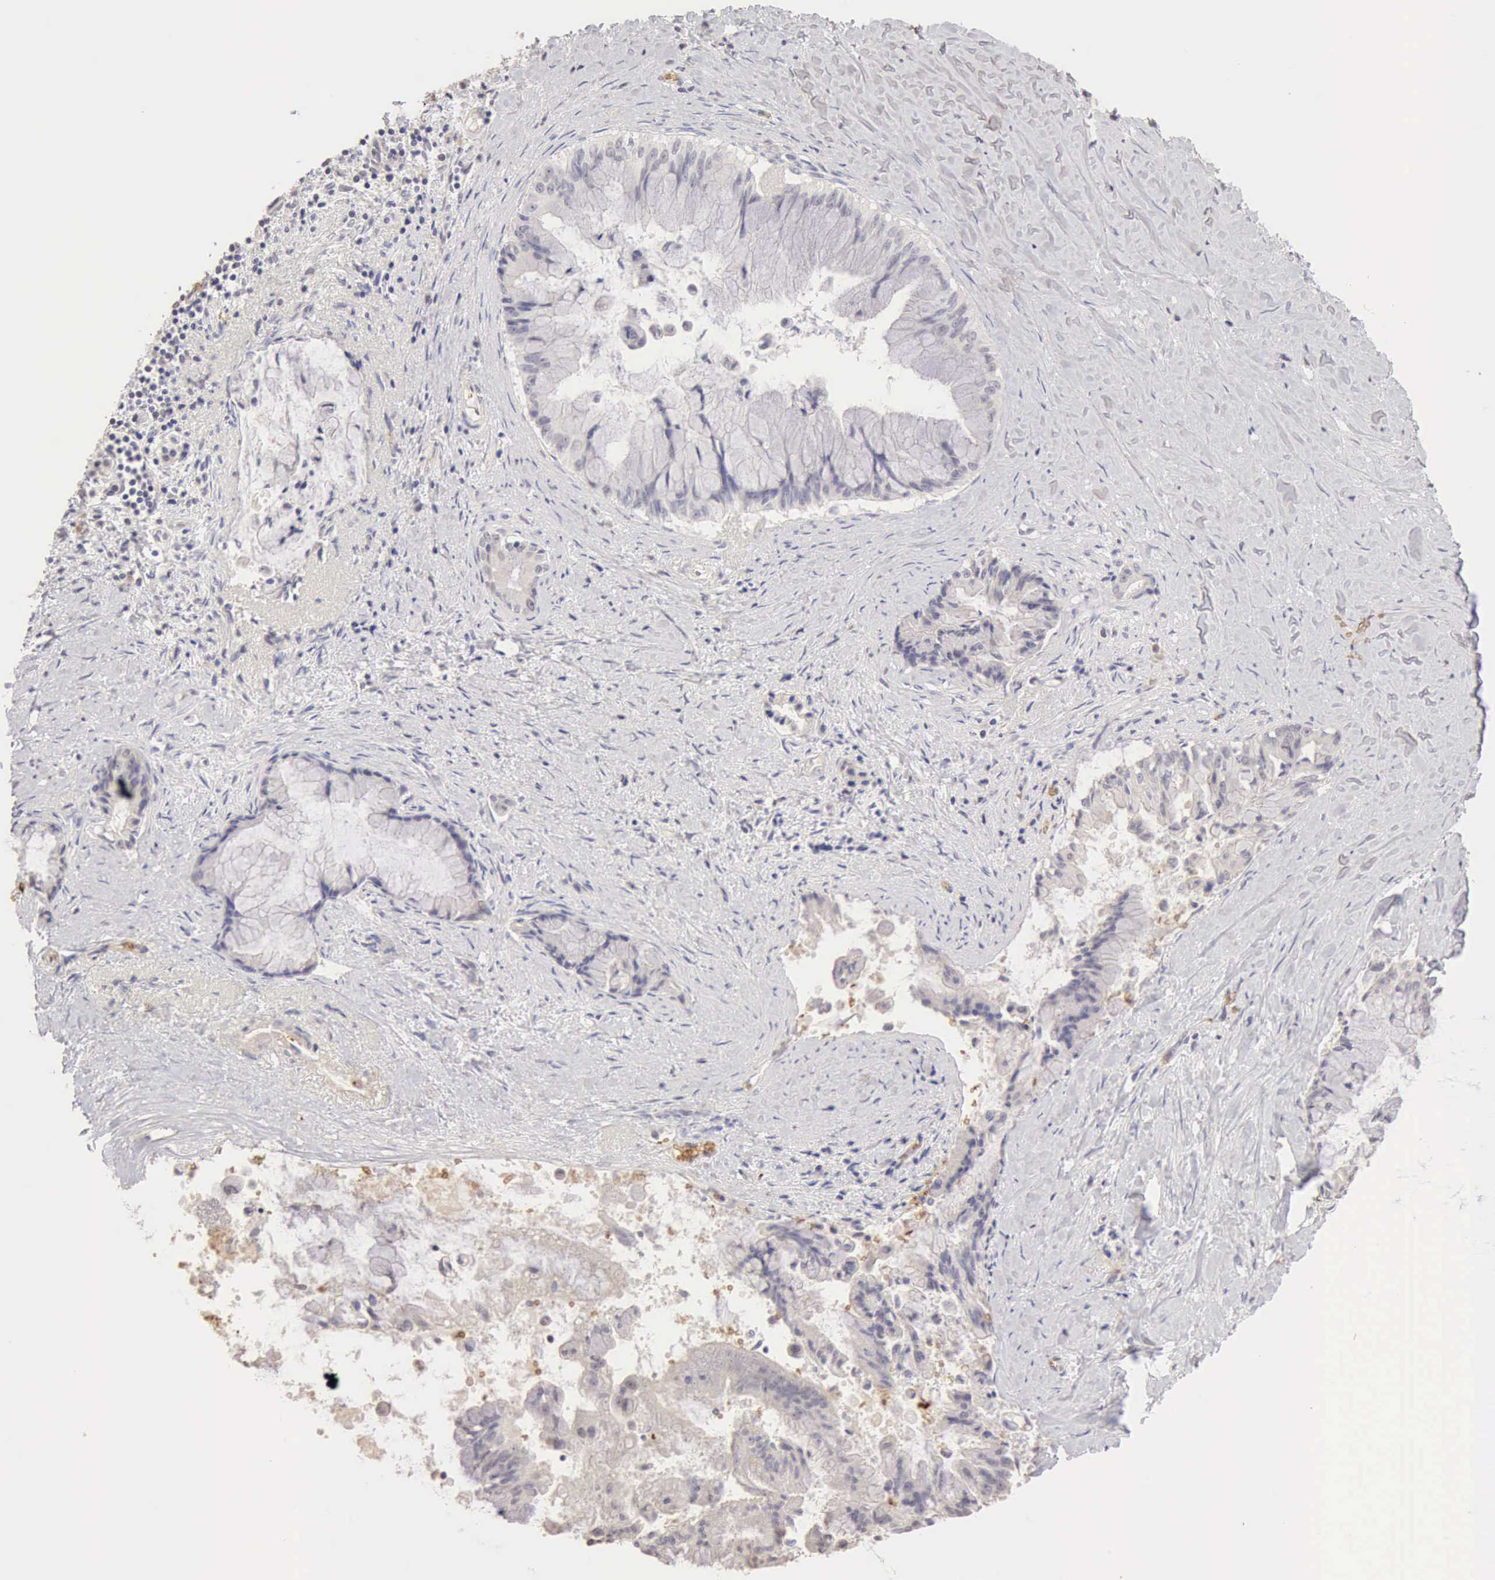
{"staining": {"intensity": "negative", "quantity": "none", "location": "none"}, "tissue": "pancreatic cancer", "cell_type": "Tumor cells", "image_type": "cancer", "snomed": [{"axis": "morphology", "description": "Adenocarcinoma, NOS"}, {"axis": "topography", "description": "Pancreas"}], "caption": "Immunohistochemistry (IHC) image of neoplastic tissue: human pancreatic adenocarcinoma stained with DAB (3,3'-diaminobenzidine) reveals no significant protein expression in tumor cells. The staining is performed using DAB (3,3'-diaminobenzidine) brown chromogen with nuclei counter-stained in using hematoxylin.", "gene": "CFI", "patient": {"sex": "male", "age": 59}}